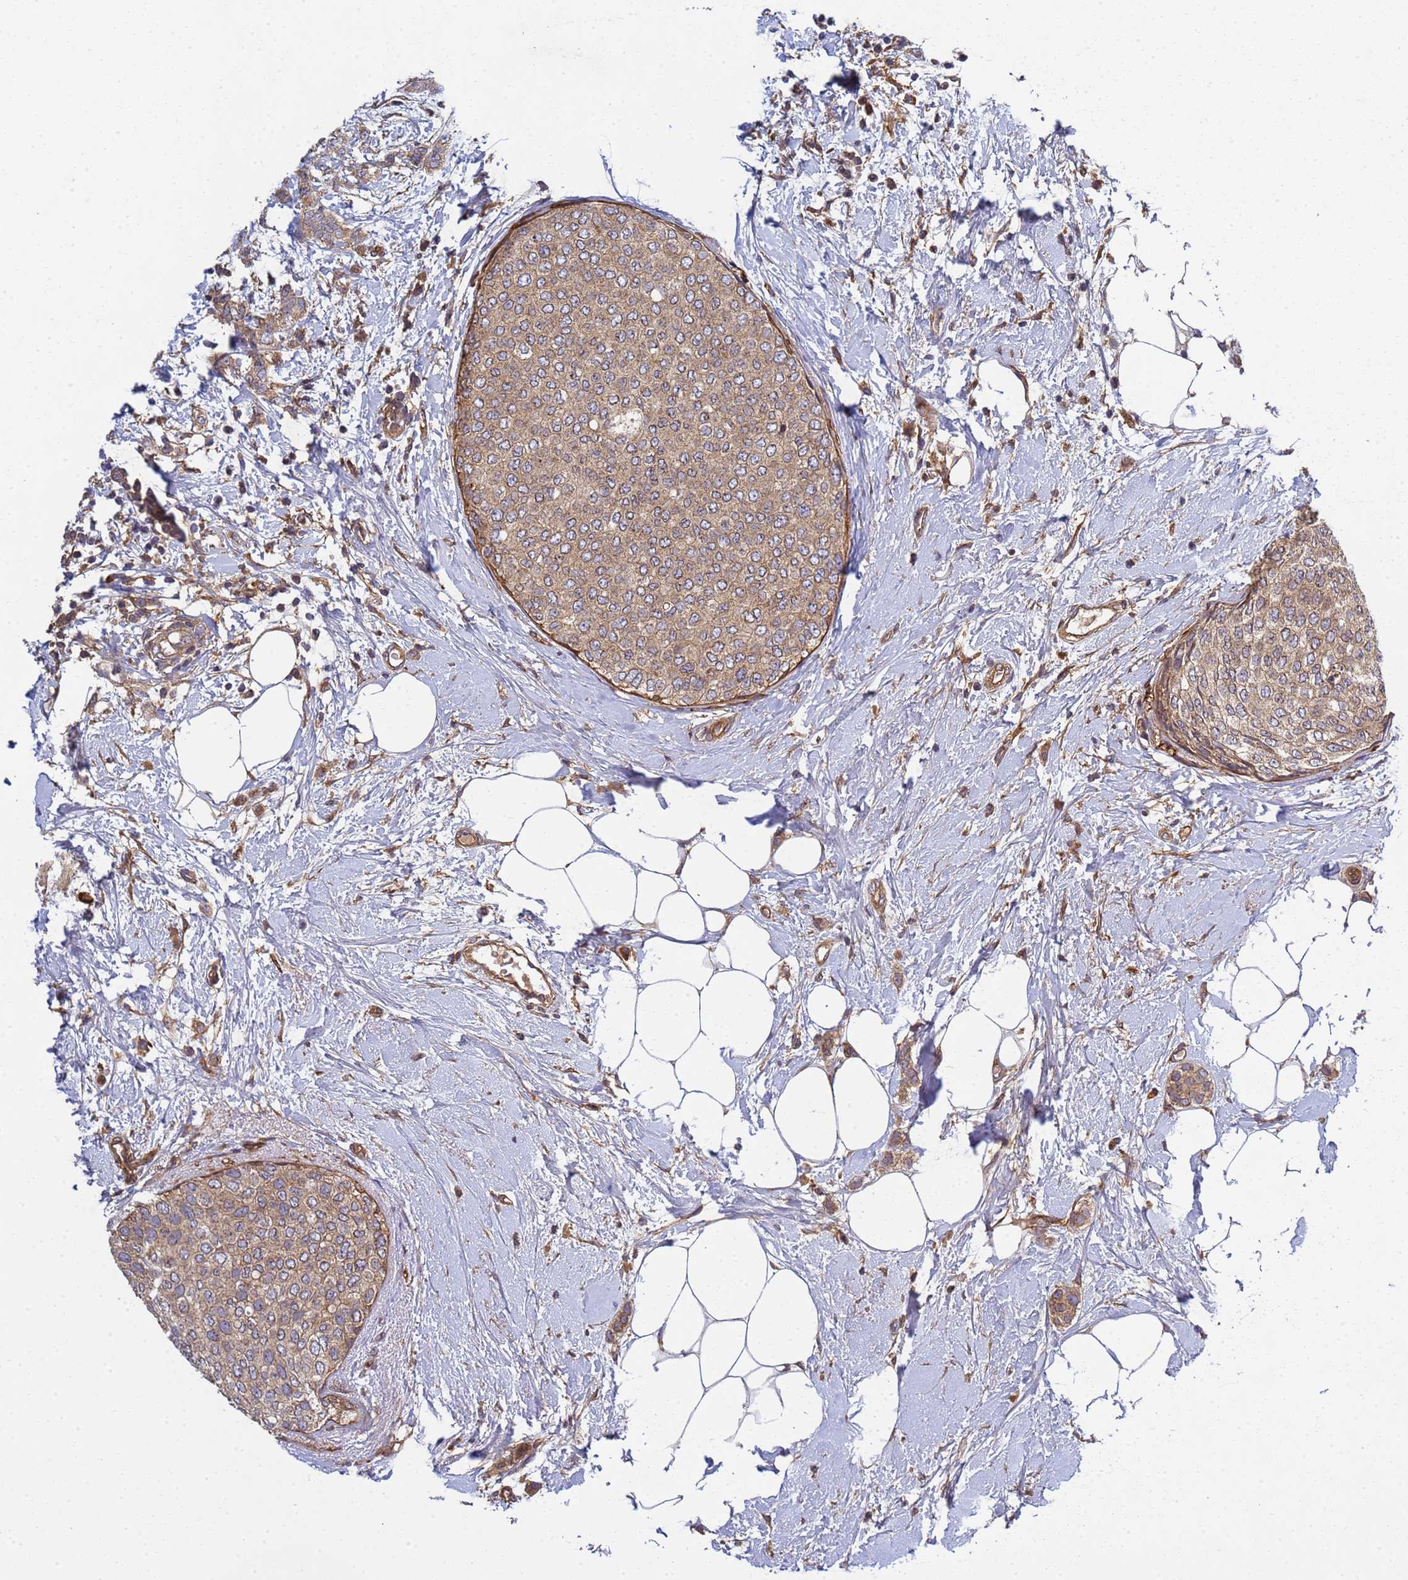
{"staining": {"intensity": "moderate", "quantity": ">75%", "location": "cytoplasmic/membranous"}, "tissue": "breast cancer", "cell_type": "Tumor cells", "image_type": "cancer", "snomed": [{"axis": "morphology", "description": "Duct carcinoma"}, {"axis": "topography", "description": "Breast"}], "caption": "A medium amount of moderate cytoplasmic/membranous expression is appreciated in about >75% of tumor cells in breast intraductal carcinoma tissue.", "gene": "C8orf34", "patient": {"sex": "female", "age": 72}}